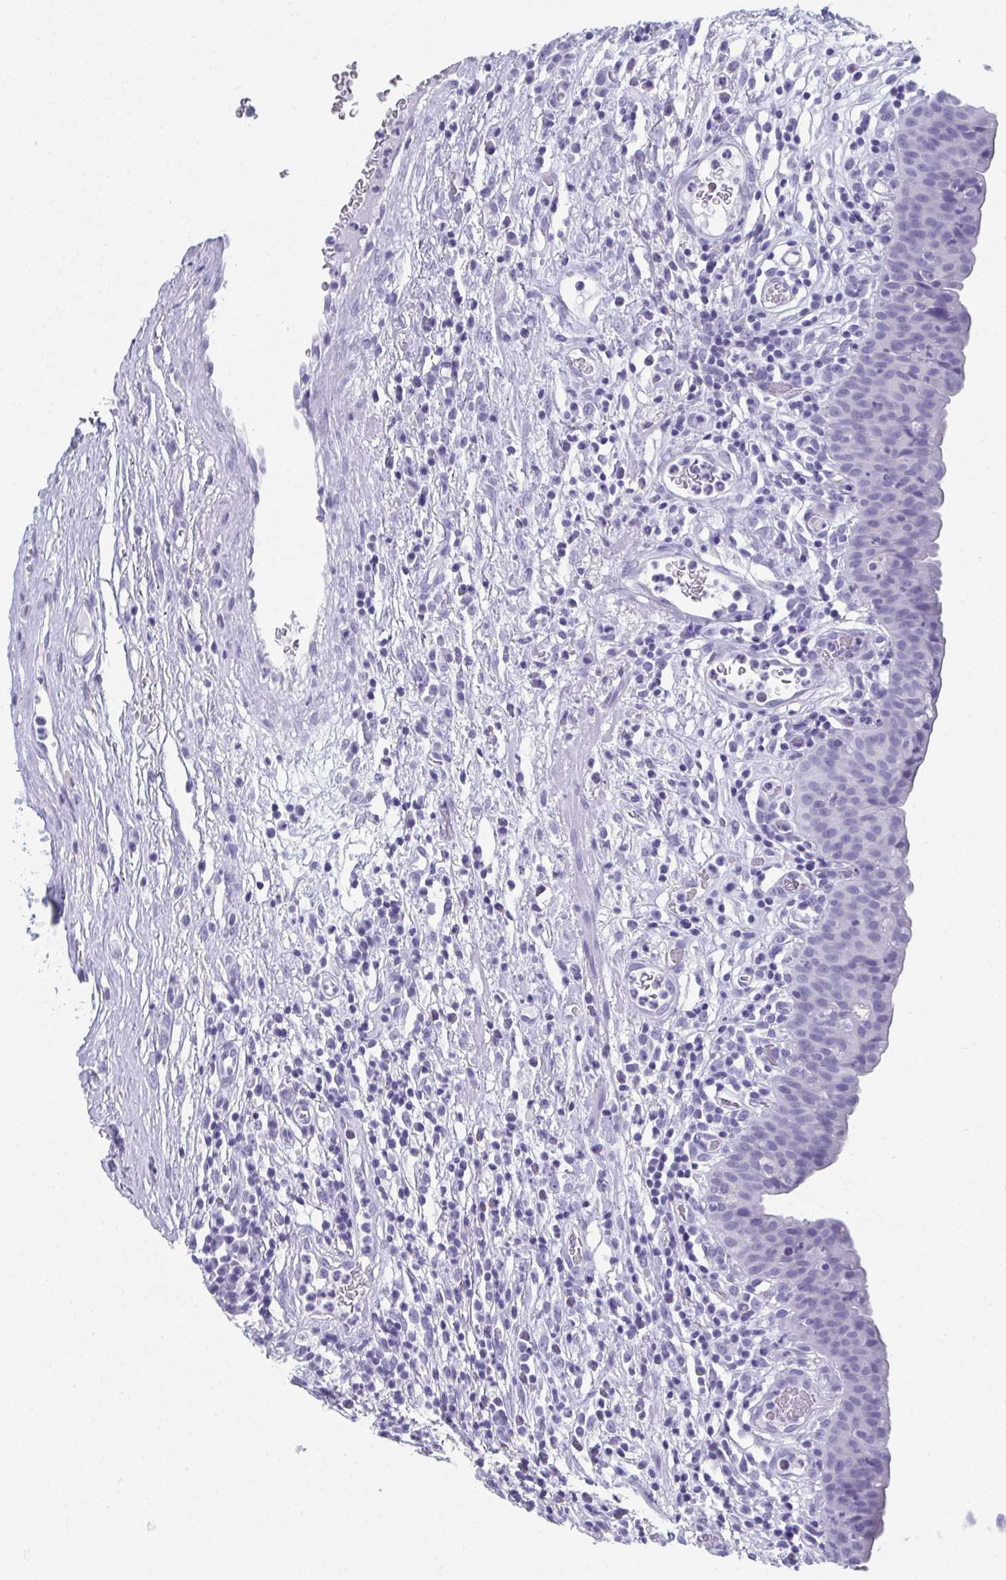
{"staining": {"intensity": "negative", "quantity": "none", "location": "none"}, "tissue": "urinary bladder", "cell_type": "Urothelial cells", "image_type": "normal", "snomed": [{"axis": "morphology", "description": "Normal tissue, NOS"}, {"axis": "morphology", "description": "Inflammation, NOS"}, {"axis": "topography", "description": "Urinary bladder"}], "caption": "High magnification brightfield microscopy of normal urinary bladder stained with DAB (3,3'-diaminobenzidine) (brown) and counterstained with hematoxylin (blue): urothelial cells show no significant expression. The staining was performed using DAB (3,3'-diaminobenzidine) to visualize the protein expression in brown, while the nuclei were stained in blue with hematoxylin (Magnification: 20x).", "gene": "GHRL", "patient": {"sex": "male", "age": 57}}